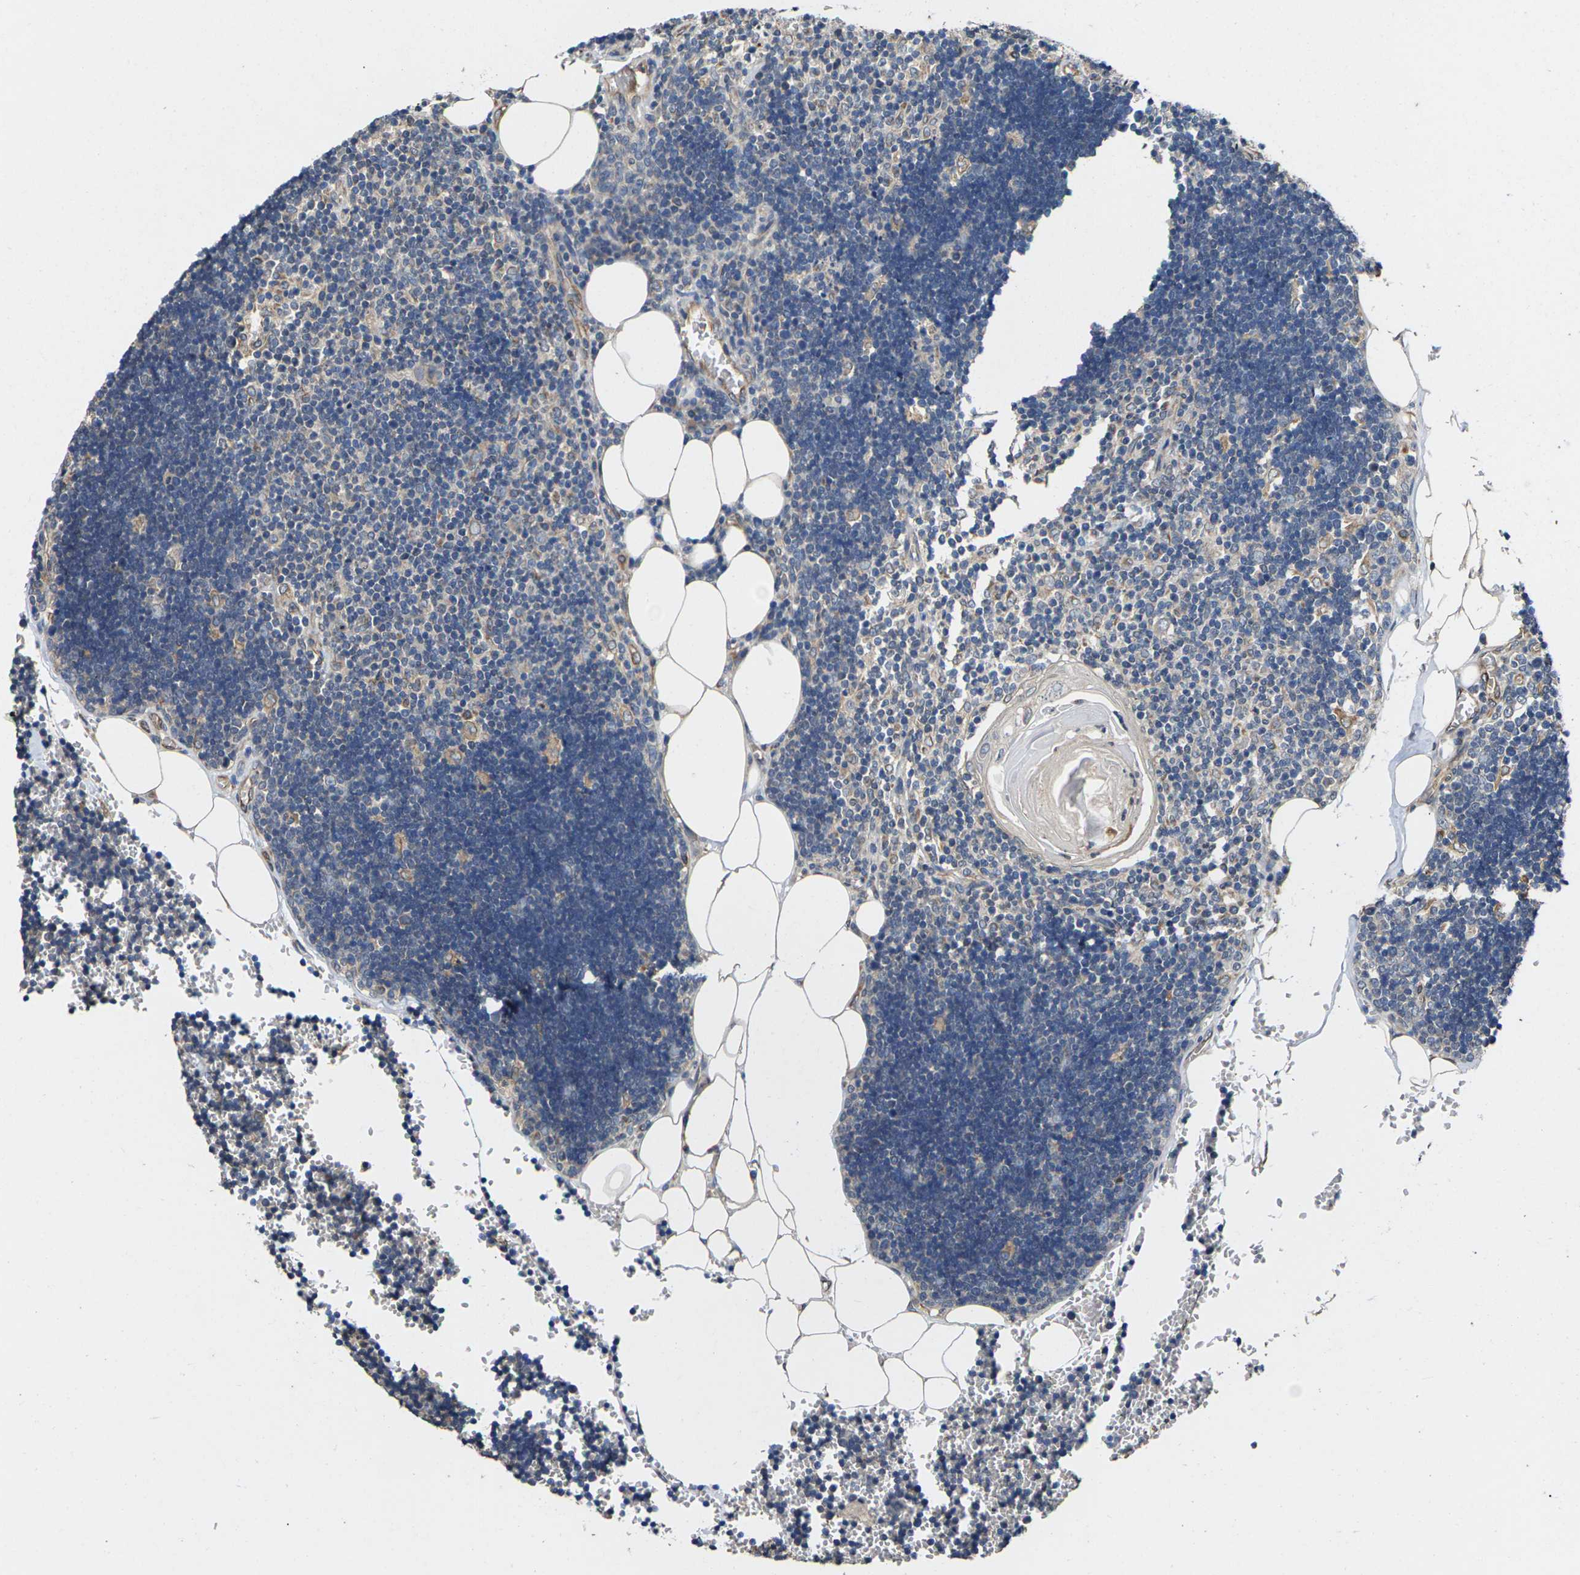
{"staining": {"intensity": "weak", "quantity": "<25%", "location": "cytoplasmic/membranous"}, "tissue": "lymph node", "cell_type": "Germinal center cells", "image_type": "normal", "snomed": [{"axis": "morphology", "description": "Normal tissue, NOS"}, {"axis": "topography", "description": "Lymph node"}], "caption": "Immunohistochemical staining of unremarkable human lymph node shows no significant positivity in germinal center cells. (Brightfield microscopy of DAB immunohistochemistry at high magnification).", "gene": "DKK2", "patient": {"sex": "male", "age": 33}}